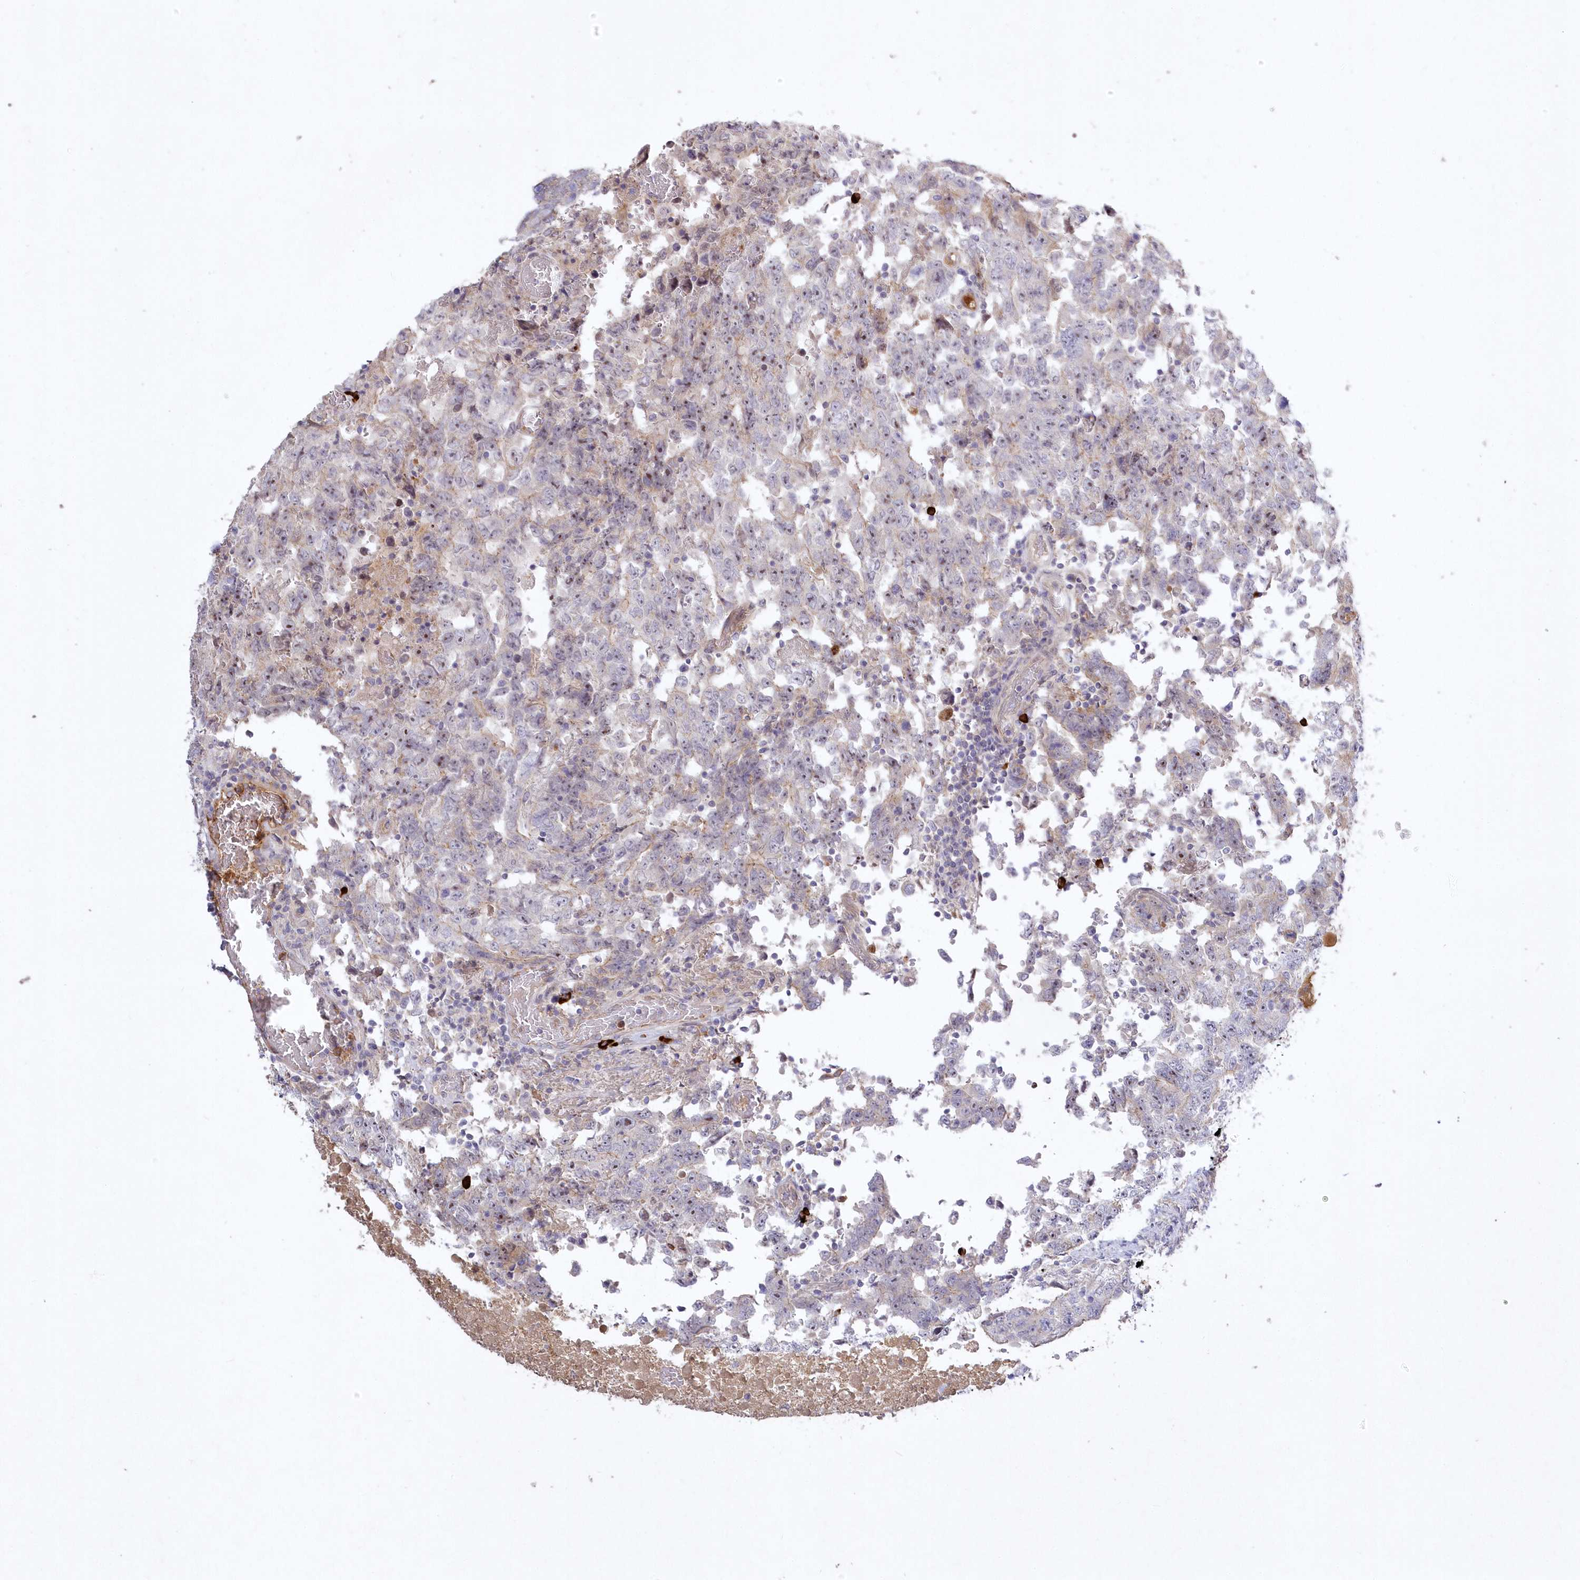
{"staining": {"intensity": "moderate", "quantity": "<25%", "location": "nuclear"}, "tissue": "testis cancer", "cell_type": "Tumor cells", "image_type": "cancer", "snomed": [{"axis": "morphology", "description": "Carcinoma, Embryonal, NOS"}, {"axis": "topography", "description": "Testis"}], "caption": "Protein staining of embryonal carcinoma (testis) tissue displays moderate nuclear staining in about <25% of tumor cells.", "gene": "WBP1L", "patient": {"sex": "male", "age": 26}}